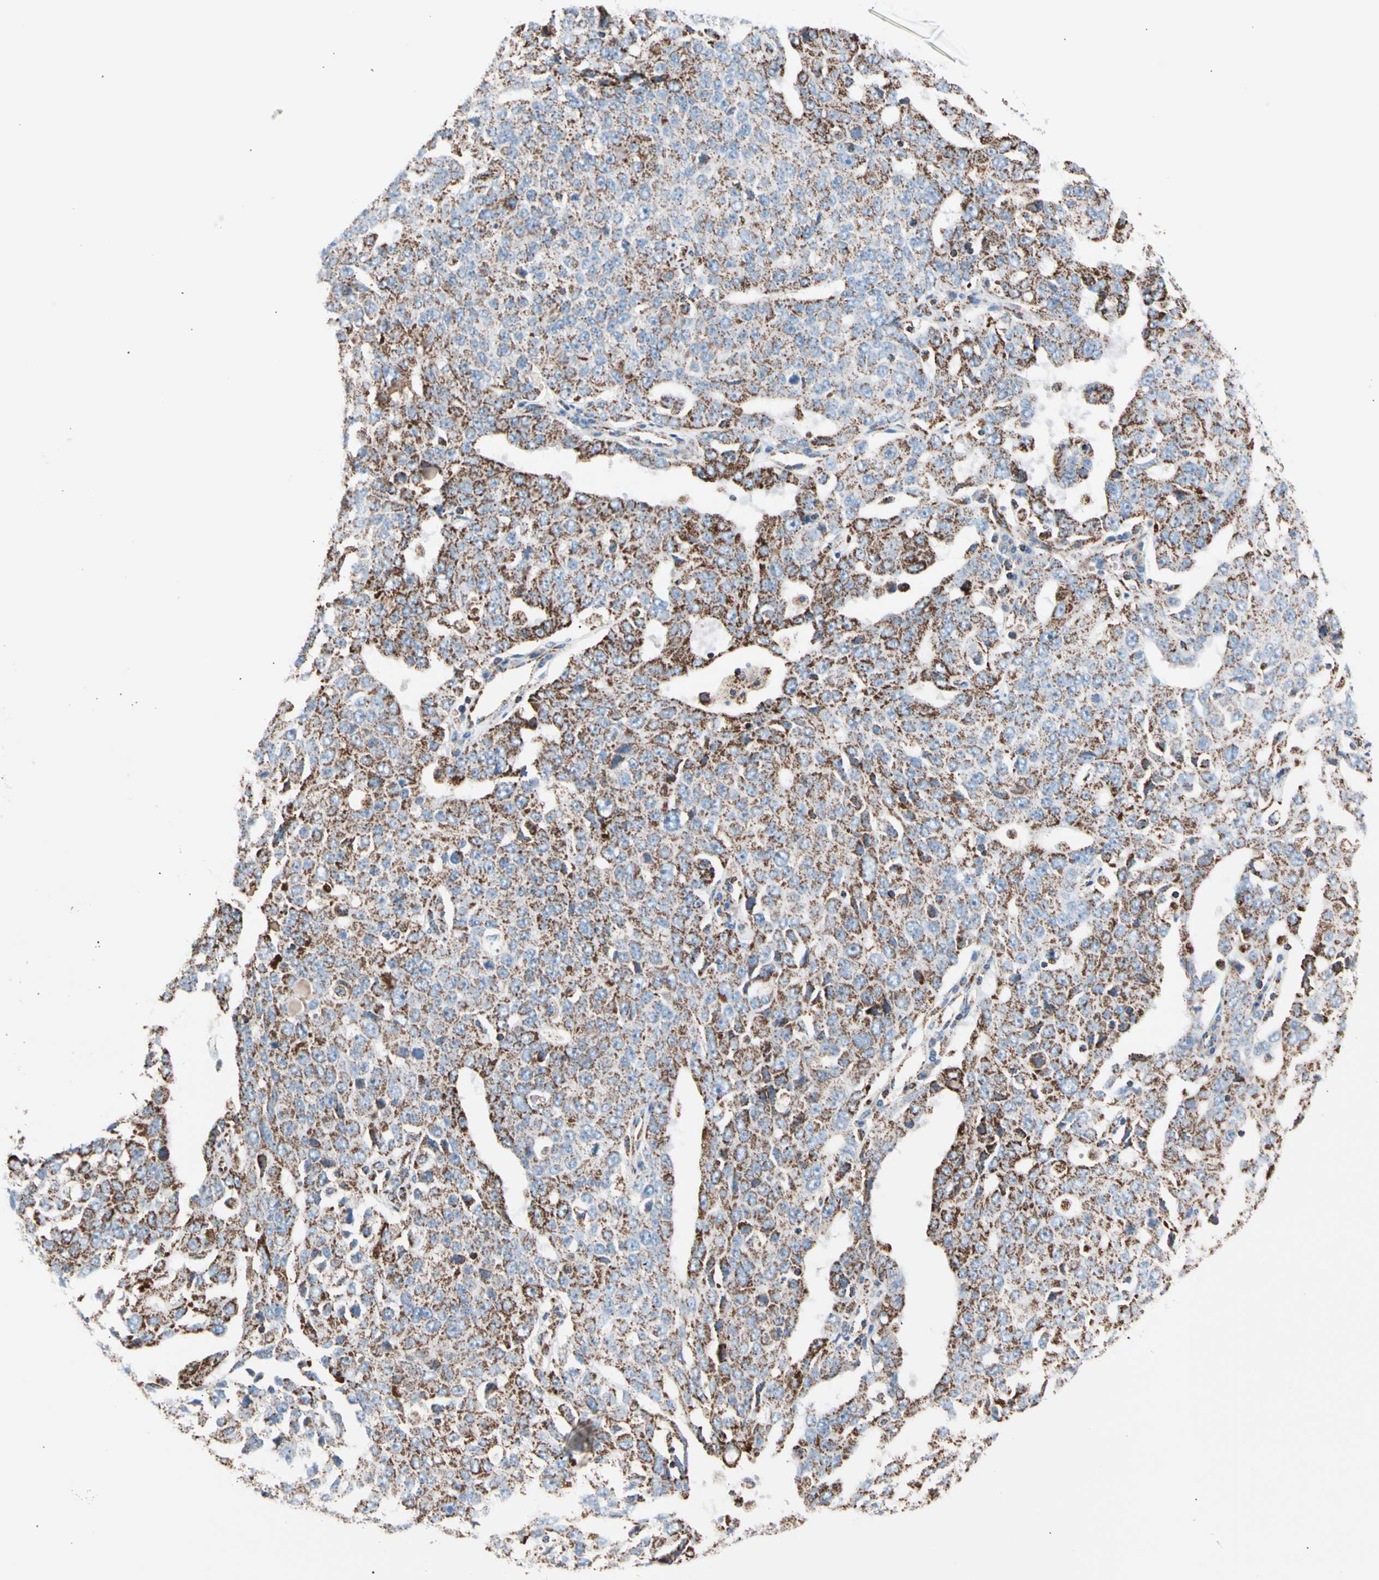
{"staining": {"intensity": "strong", "quantity": ">75%", "location": "cytoplasmic/membranous"}, "tissue": "ovarian cancer", "cell_type": "Tumor cells", "image_type": "cancer", "snomed": [{"axis": "morphology", "description": "Carcinoma, endometroid"}, {"axis": "topography", "description": "Ovary"}], "caption": "A micrograph of human ovarian cancer stained for a protein displays strong cytoplasmic/membranous brown staining in tumor cells.", "gene": "HK1", "patient": {"sex": "female", "age": 62}}